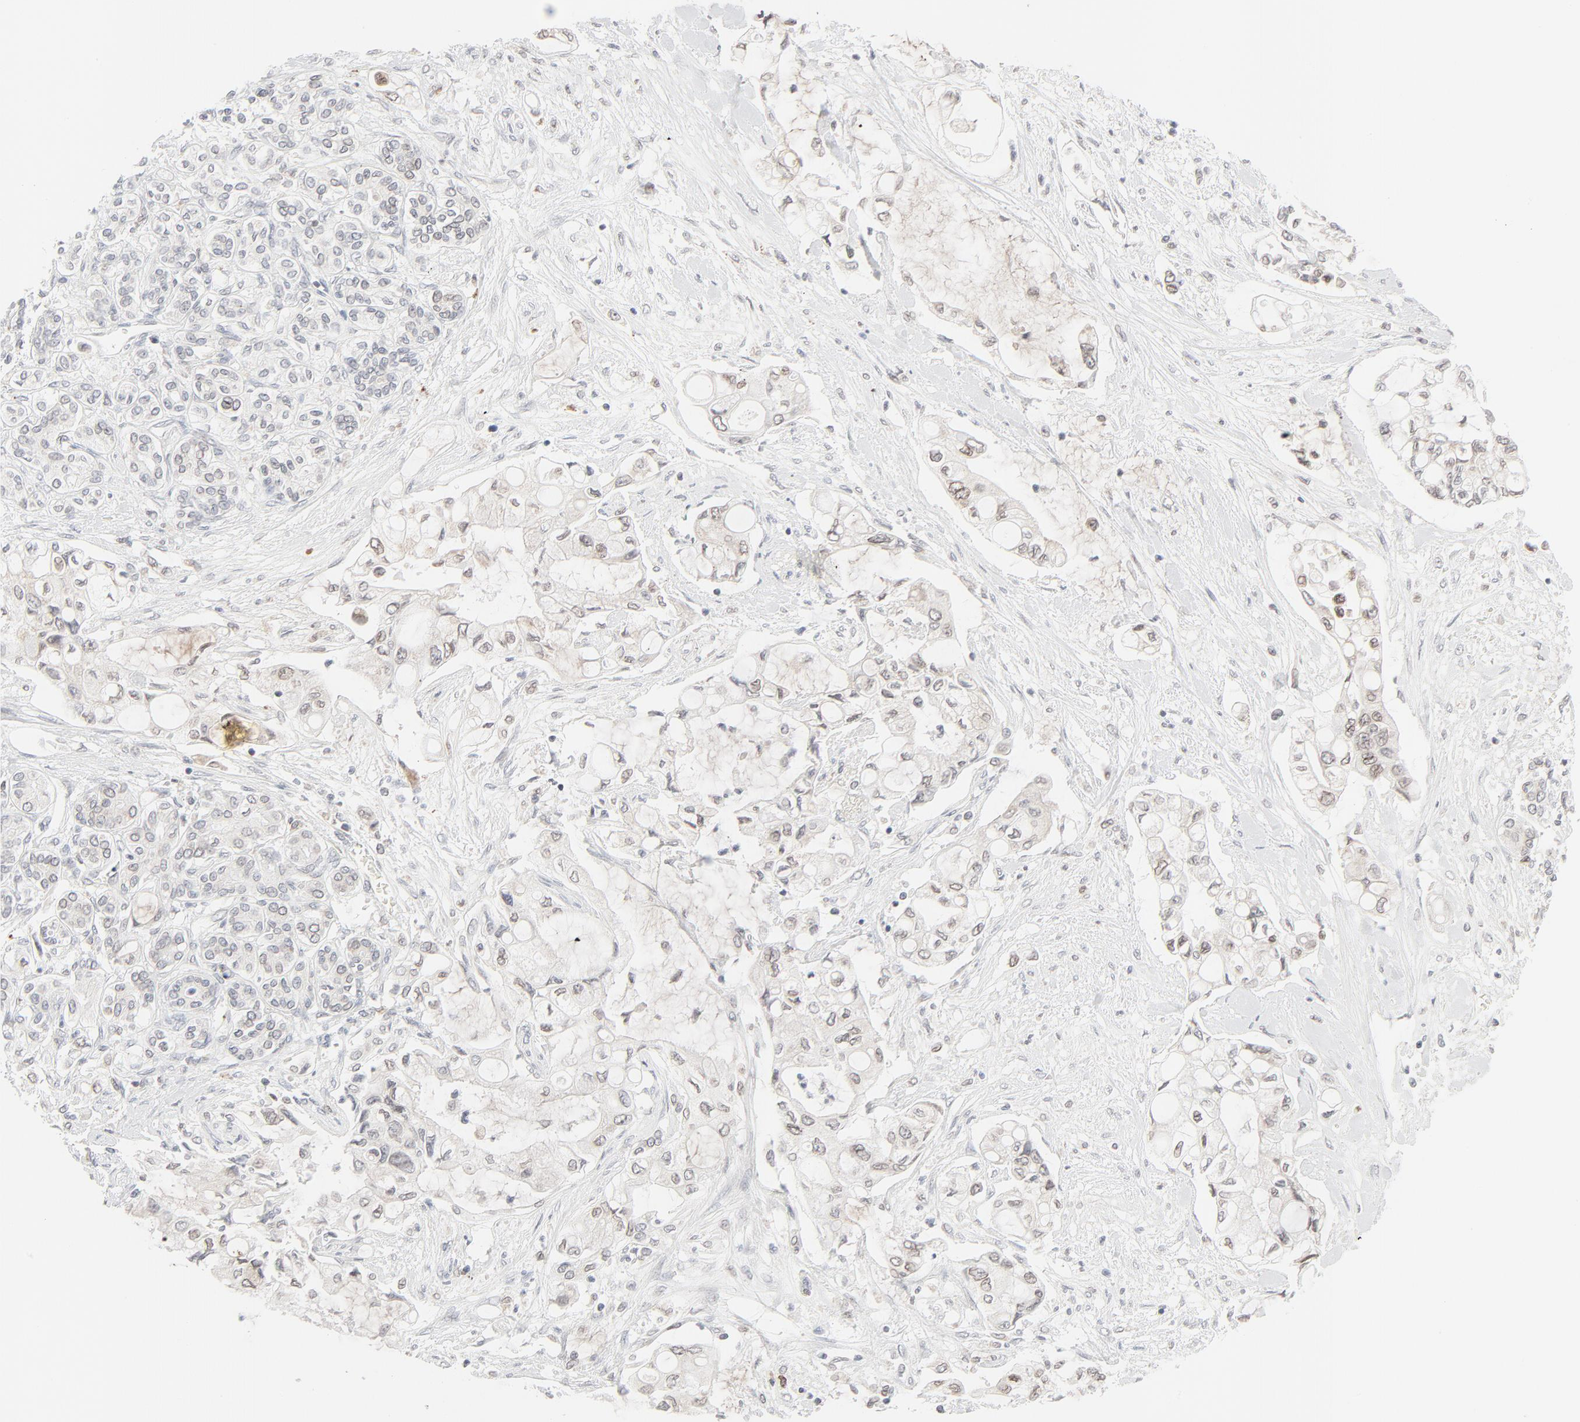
{"staining": {"intensity": "weak", "quantity": "<25%", "location": "cytoplasmic/membranous,nuclear"}, "tissue": "pancreatic cancer", "cell_type": "Tumor cells", "image_type": "cancer", "snomed": [{"axis": "morphology", "description": "Adenocarcinoma, NOS"}, {"axis": "topography", "description": "Pancreas"}], "caption": "There is no significant expression in tumor cells of pancreatic adenocarcinoma.", "gene": "MAD1L1", "patient": {"sex": "female", "age": 70}}